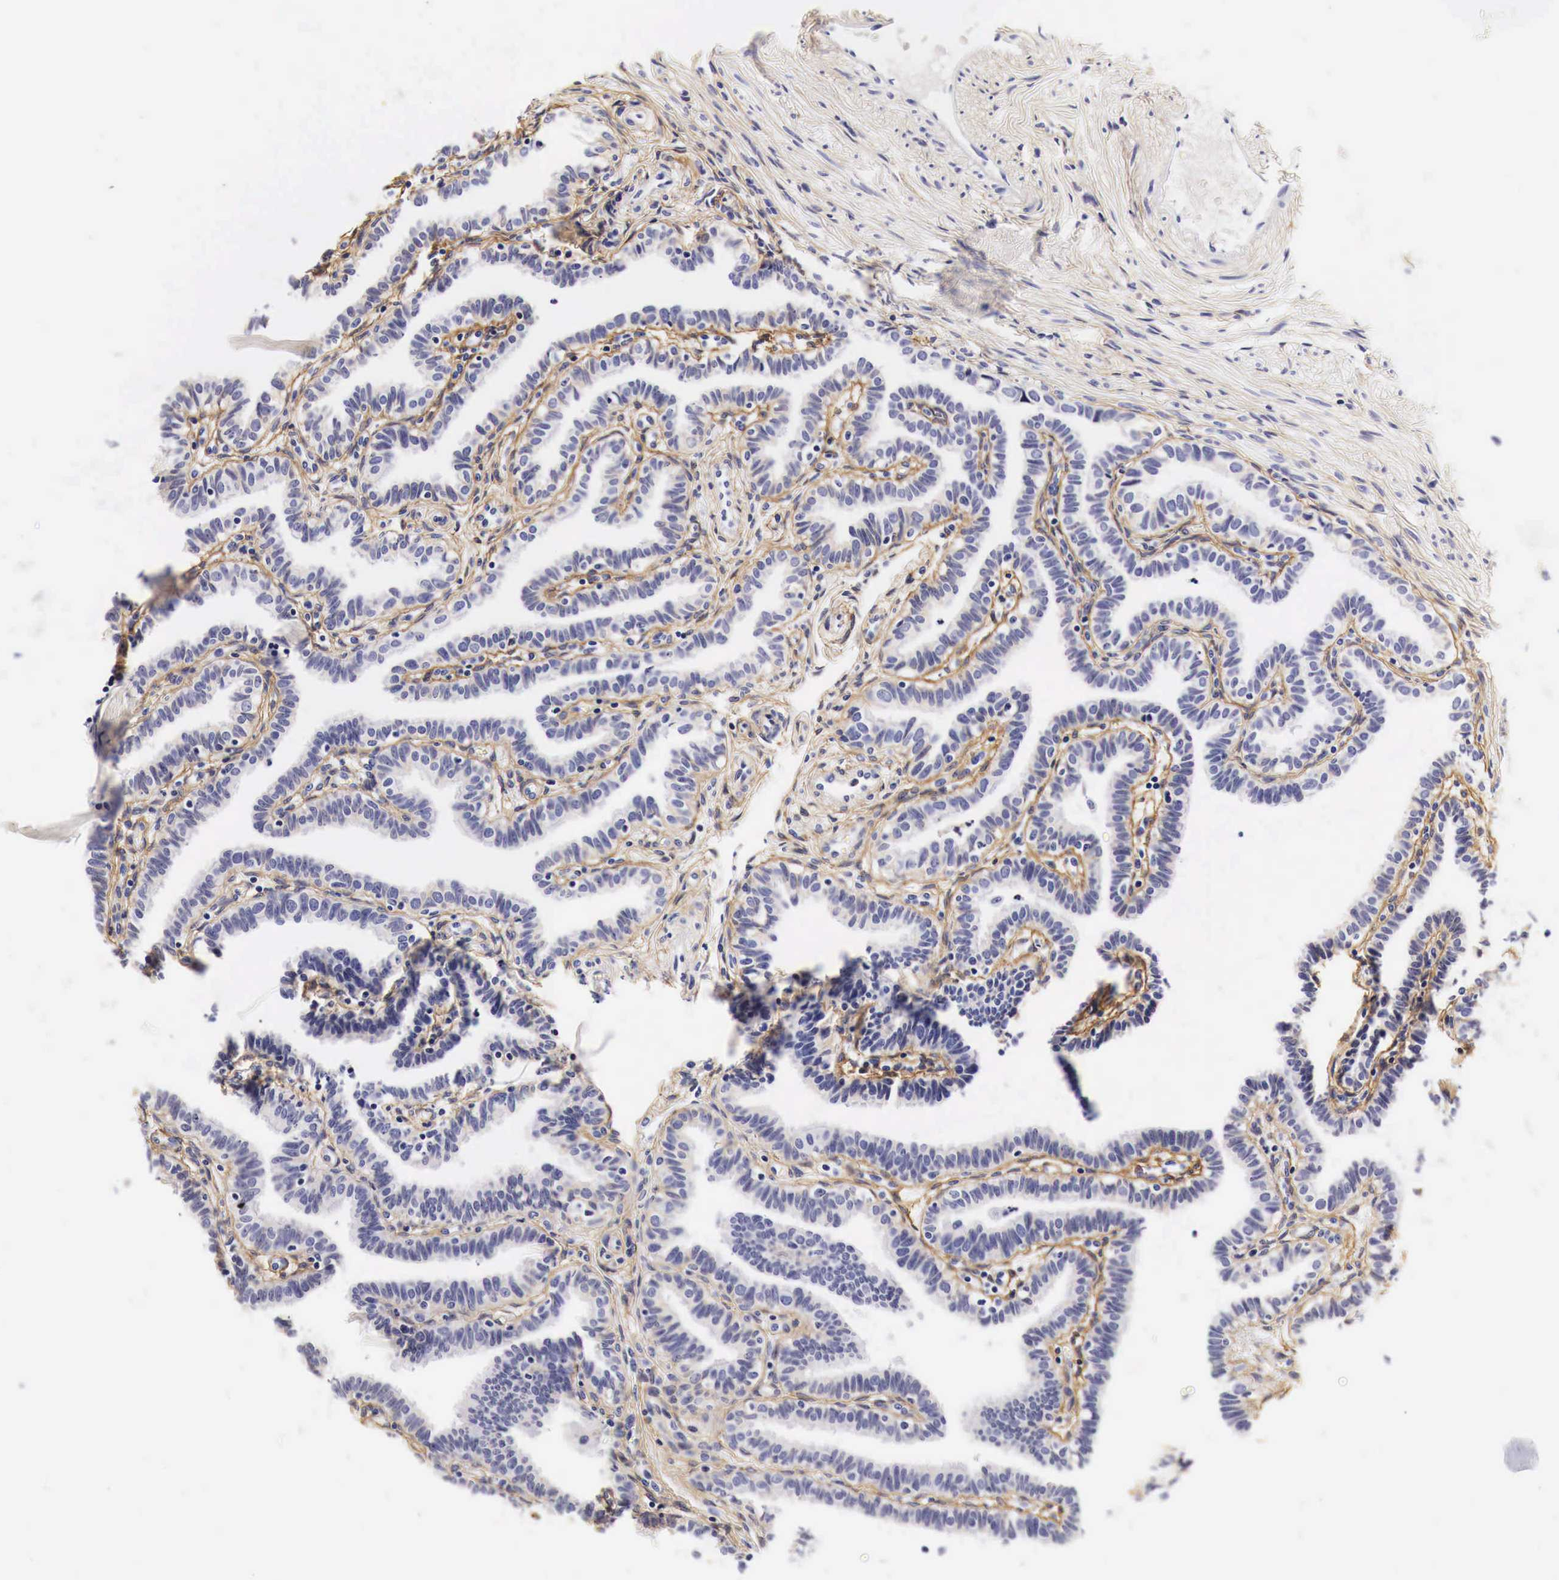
{"staining": {"intensity": "negative", "quantity": "none", "location": "none"}, "tissue": "fallopian tube", "cell_type": "Glandular cells", "image_type": "normal", "snomed": [{"axis": "morphology", "description": "Normal tissue, NOS"}, {"axis": "topography", "description": "Fallopian tube"}], "caption": "Immunohistochemistry (IHC) of benign human fallopian tube reveals no positivity in glandular cells. Brightfield microscopy of immunohistochemistry (IHC) stained with DAB (brown) and hematoxylin (blue), captured at high magnification.", "gene": "EGFR", "patient": {"sex": "female", "age": 41}}